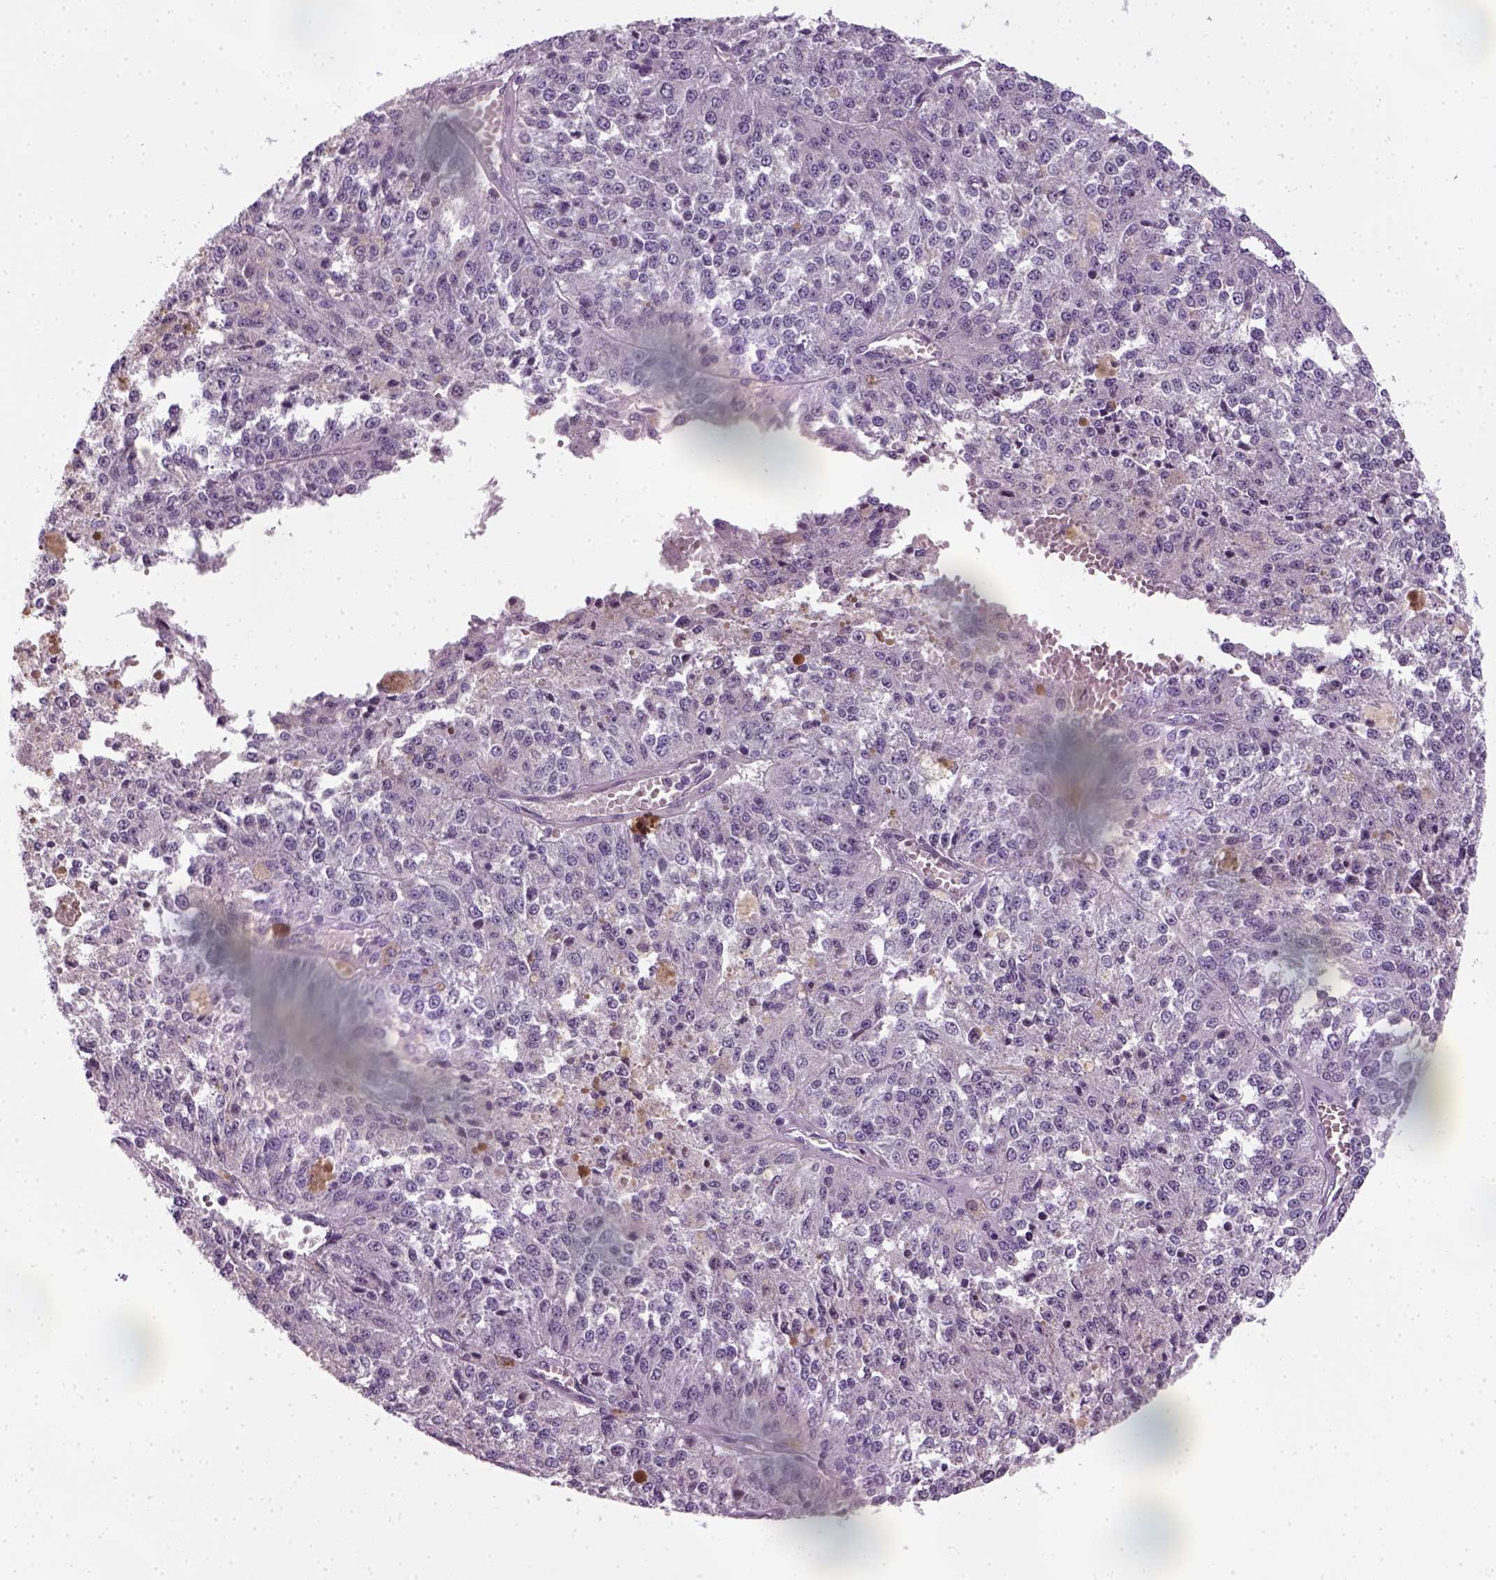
{"staining": {"intensity": "negative", "quantity": "none", "location": "none"}, "tissue": "melanoma", "cell_type": "Tumor cells", "image_type": "cancer", "snomed": [{"axis": "morphology", "description": "Malignant melanoma, Metastatic site"}, {"axis": "topography", "description": "Lymph node"}], "caption": "Human malignant melanoma (metastatic site) stained for a protein using immunohistochemistry (IHC) displays no staining in tumor cells.", "gene": "ELOVL3", "patient": {"sex": "female", "age": 64}}